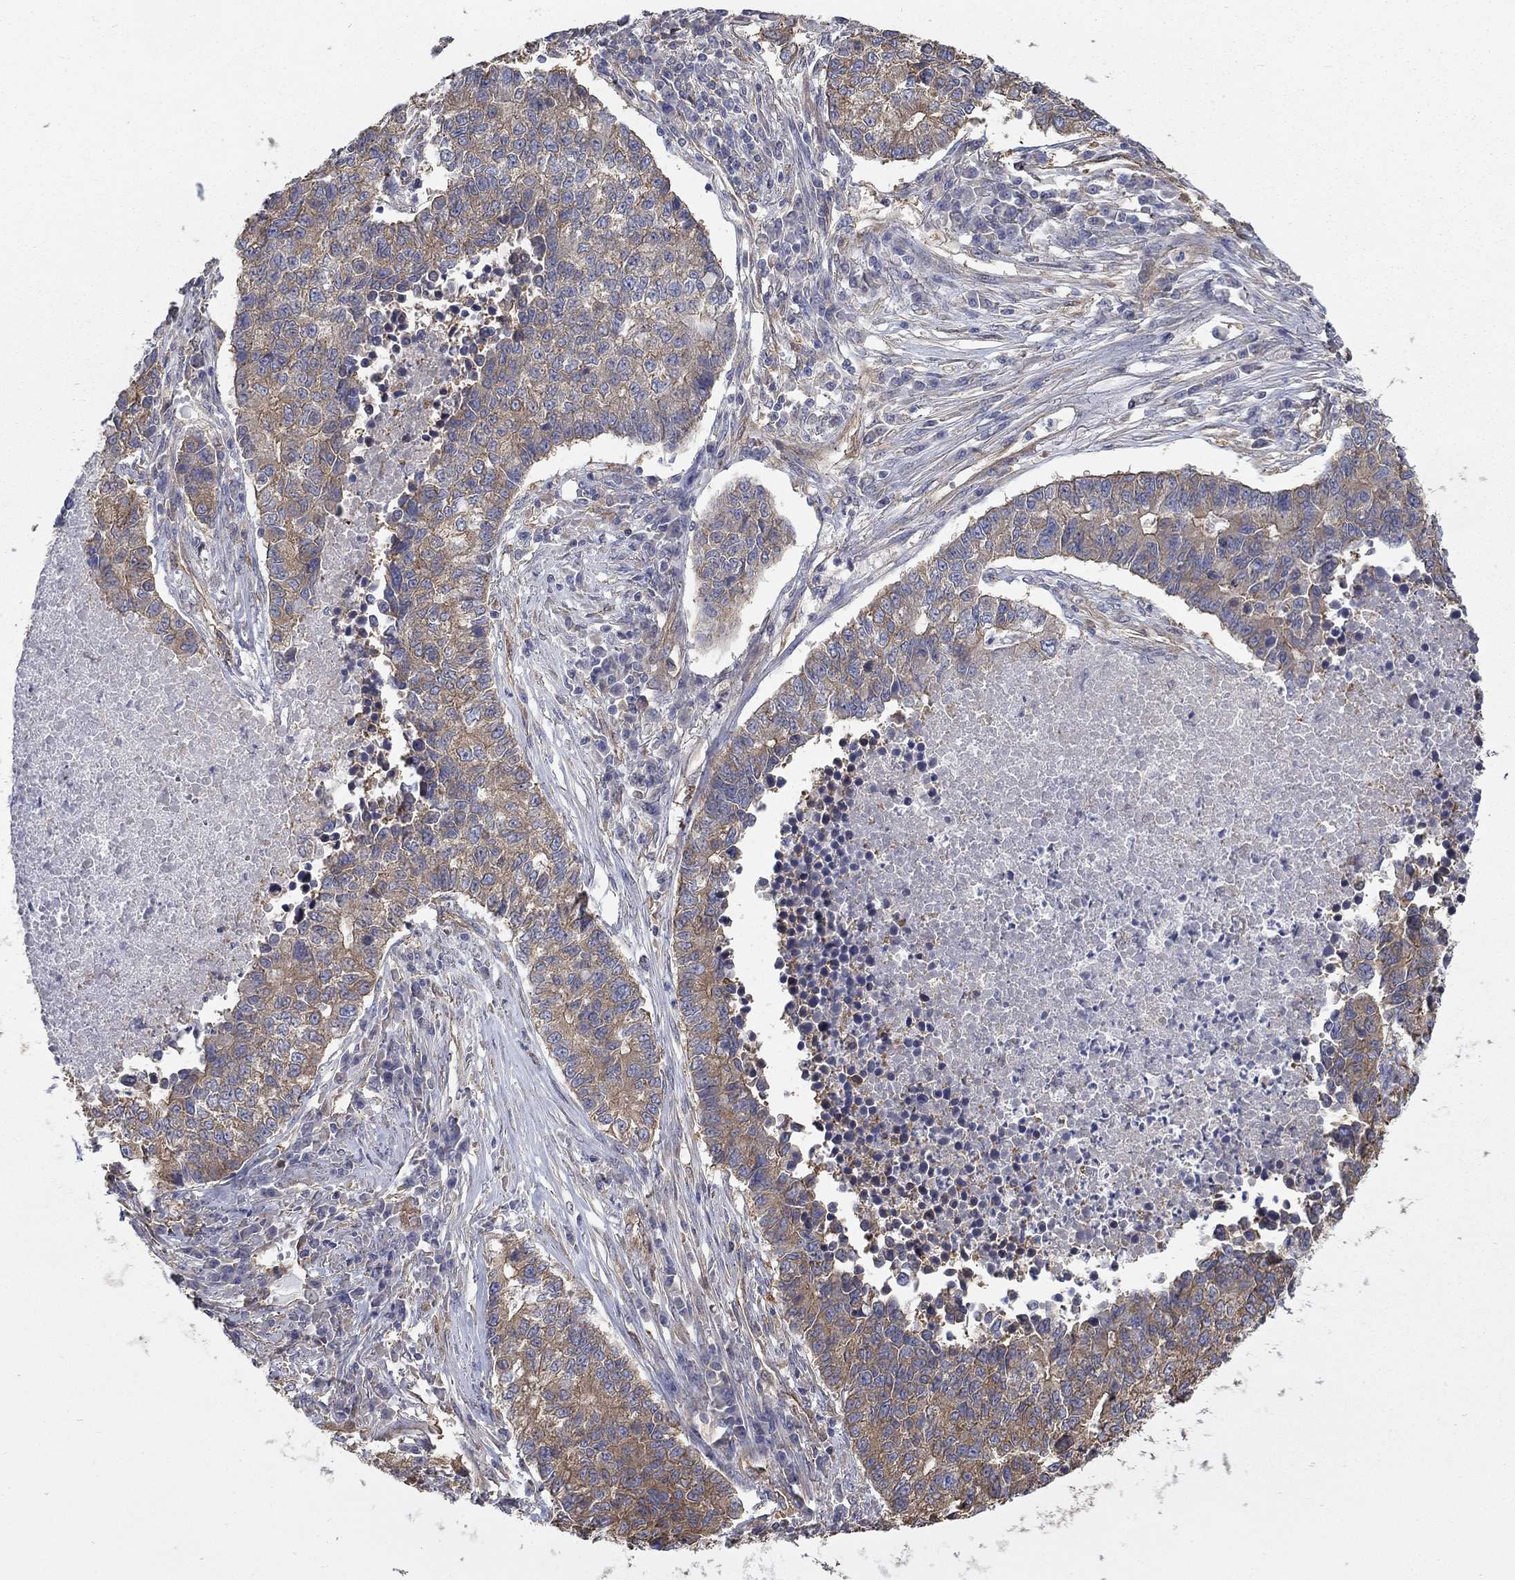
{"staining": {"intensity": "moderate", "quantity": "25%-75%", "location": "cytoplasmic/membranous"}, "tissue": "lung cancer", "cell_type": "Tumor cells", "image_type": "cancer", "snomed": [{"axis": "morphology", "description": "Adenocarcinoma, NOS"}, {"axis": "topography", "description": "Lung"}], "caption": "High-magnification brightfield microscopy of lung cancer stained with DAB (3,3'-diaminobenzidine) (brown) and counterstained with hematoxylin (blue). tumor cells exhibit moderate cytoplasmic/membranous positivity is appreciated in about25%-75% of cells.", "gene": "DPYSL2", "patient": {"sex": "male", "age": 57}}